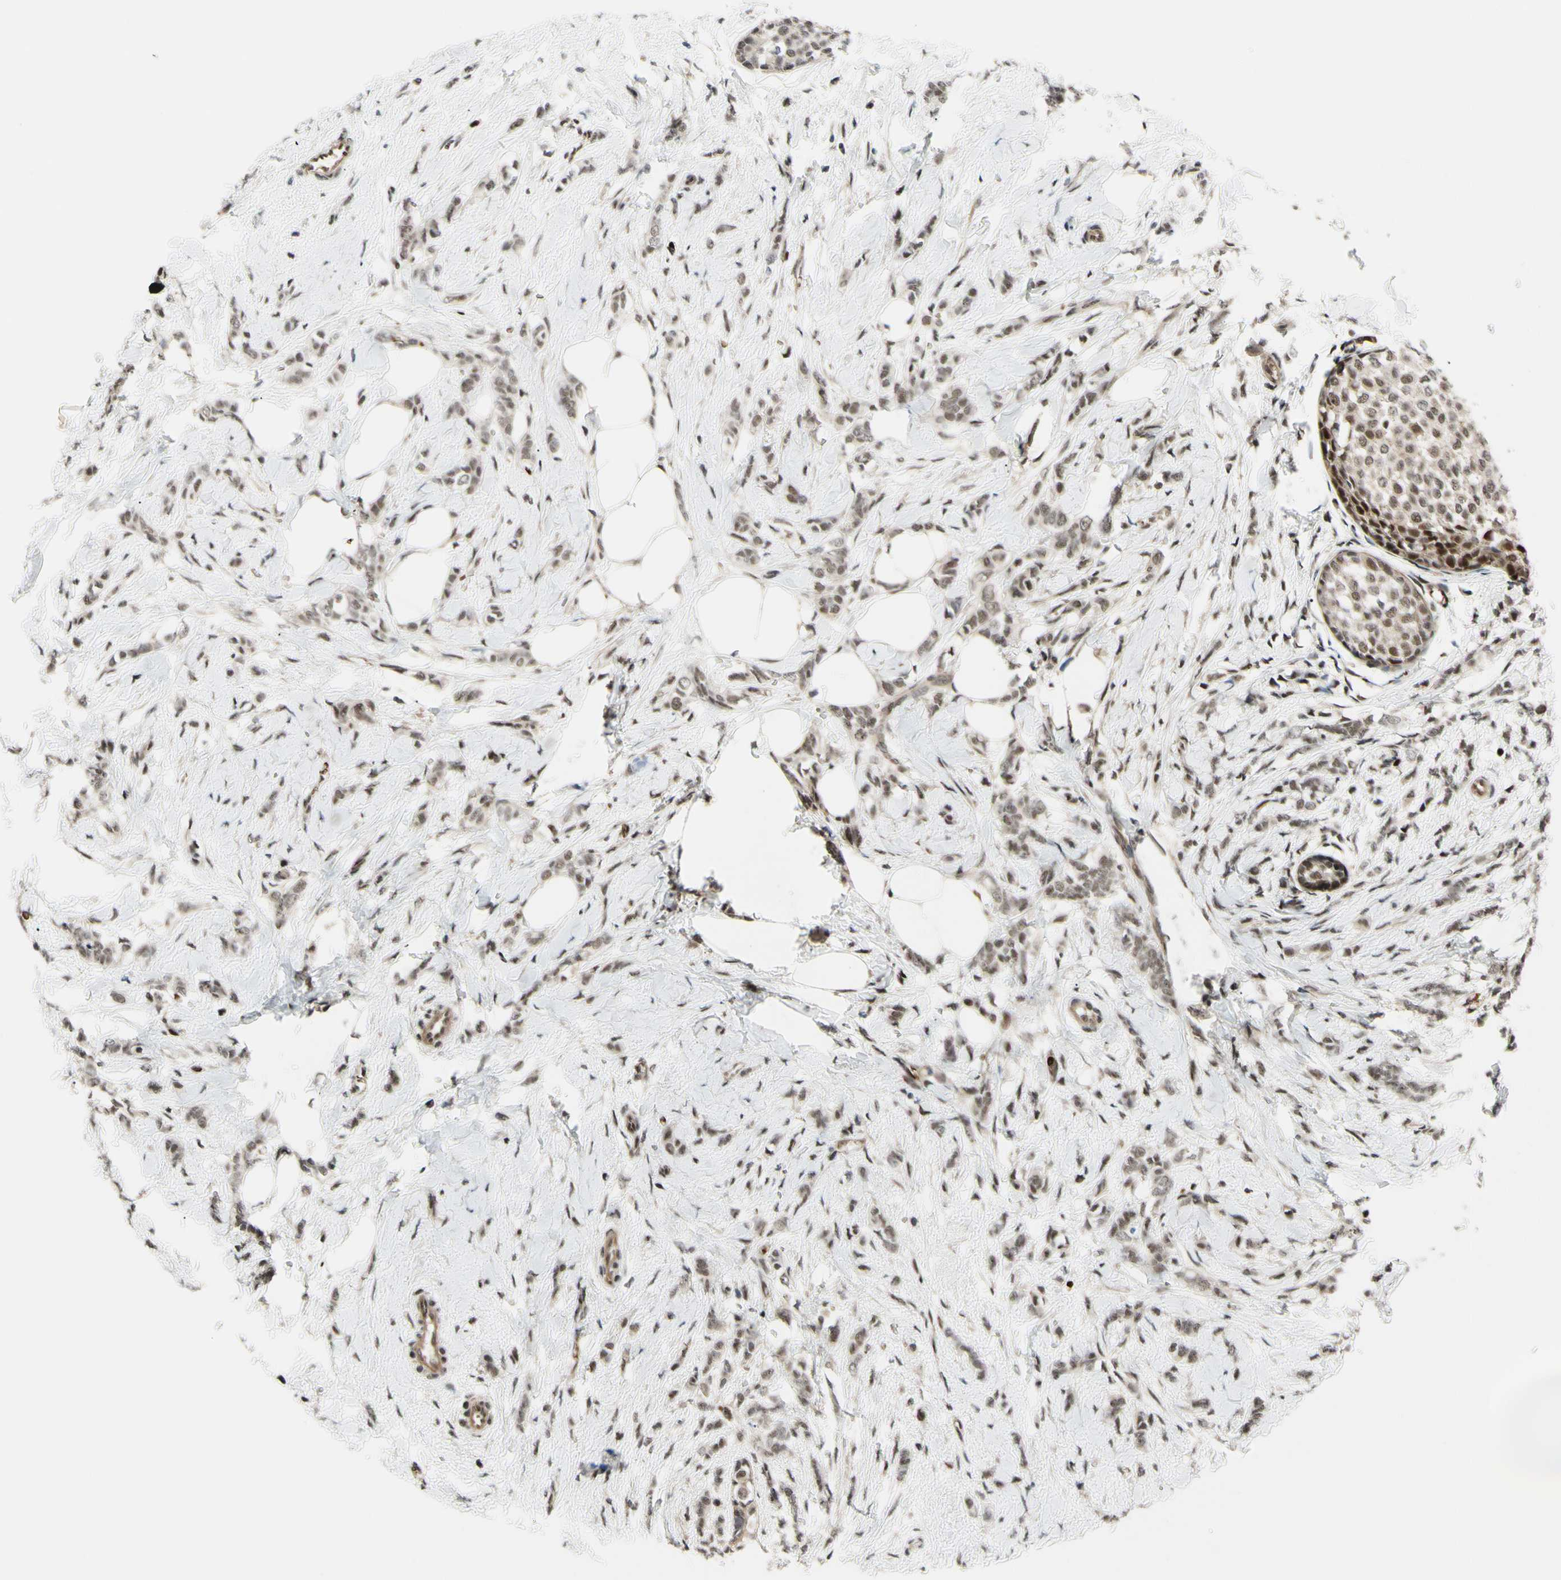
{"staining": {"intensity": "weak", "quantity": ">75%", "location": "nuclear"}, "tissue": "breast cancer", "cell_type": "Tumor cells", "image_type": "cancer", "snomed": [{"axis": "morphology", "description": "Lobular carcinoma, in situ"}, {"axis": "morphology", "description": "Lobular carcinoma"}, {"axis": "topography", "description": "Breast"}], "caption": "There is low levels of weak nuclear staining in tumor cells of breast lobular carcinoma in situ, as demonstrated by immunohistochemical staining (brown color).", "gene": "THAP12", "patient": {"sex": "female", "age": 41}}